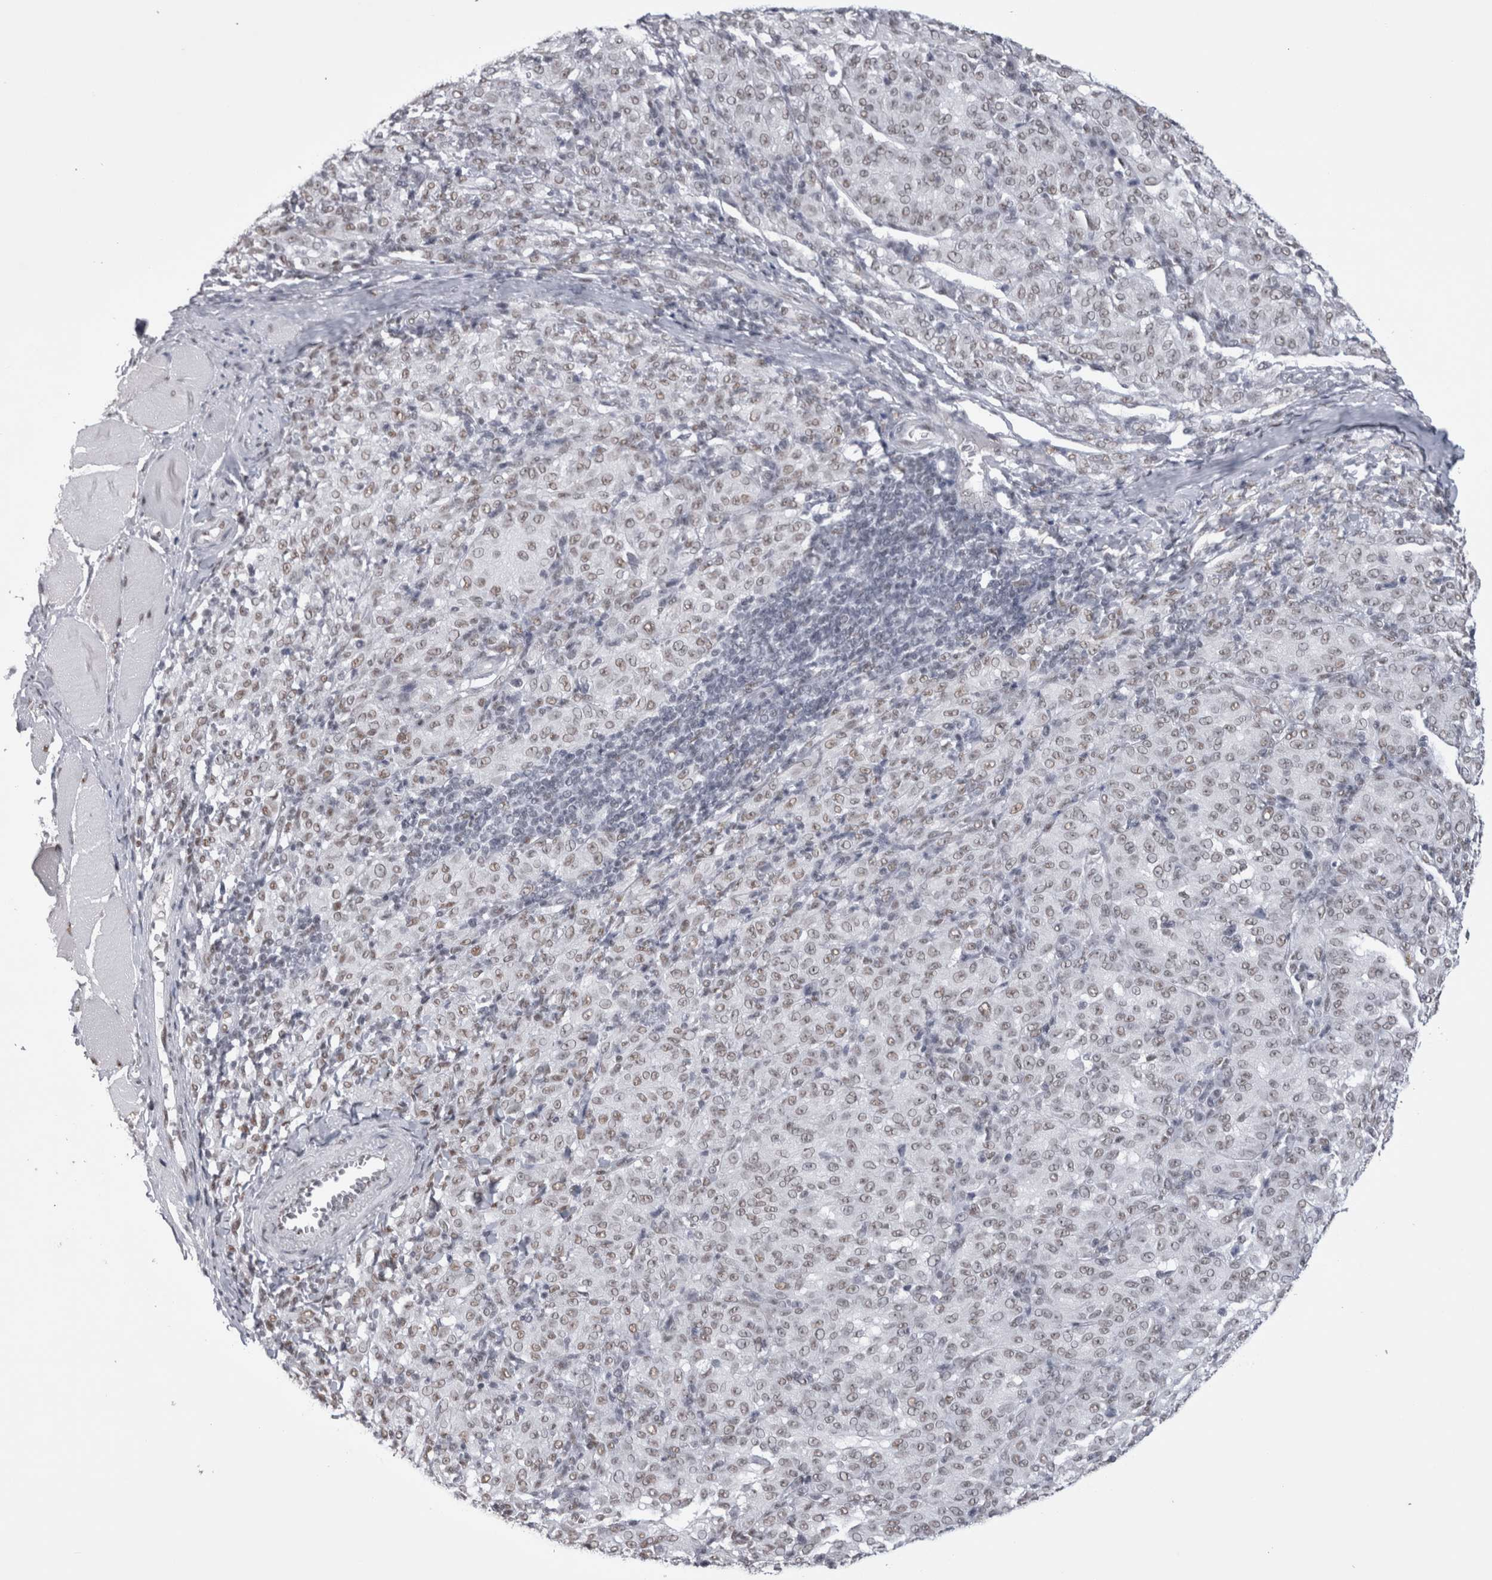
{"staining": {"intensity": "weak", "quantity": ">75%", "location": "nuclear"}, "tissue": "melanoma", "cell_type": "Tumor cells", "image_type": "cancer", "snomed": [{"axis": "morphology", "description": "Malignant melanoma, NOS"}, {"axis": "topography", "description": "Skin"}], "caption": "DAB immunohistochemical staining of malignant melanoma demonstrates weak nuclear protein positivity in about >75% of tumor cells.", "gene": "API5", "patient": {"sex": "female", "age": 72}}